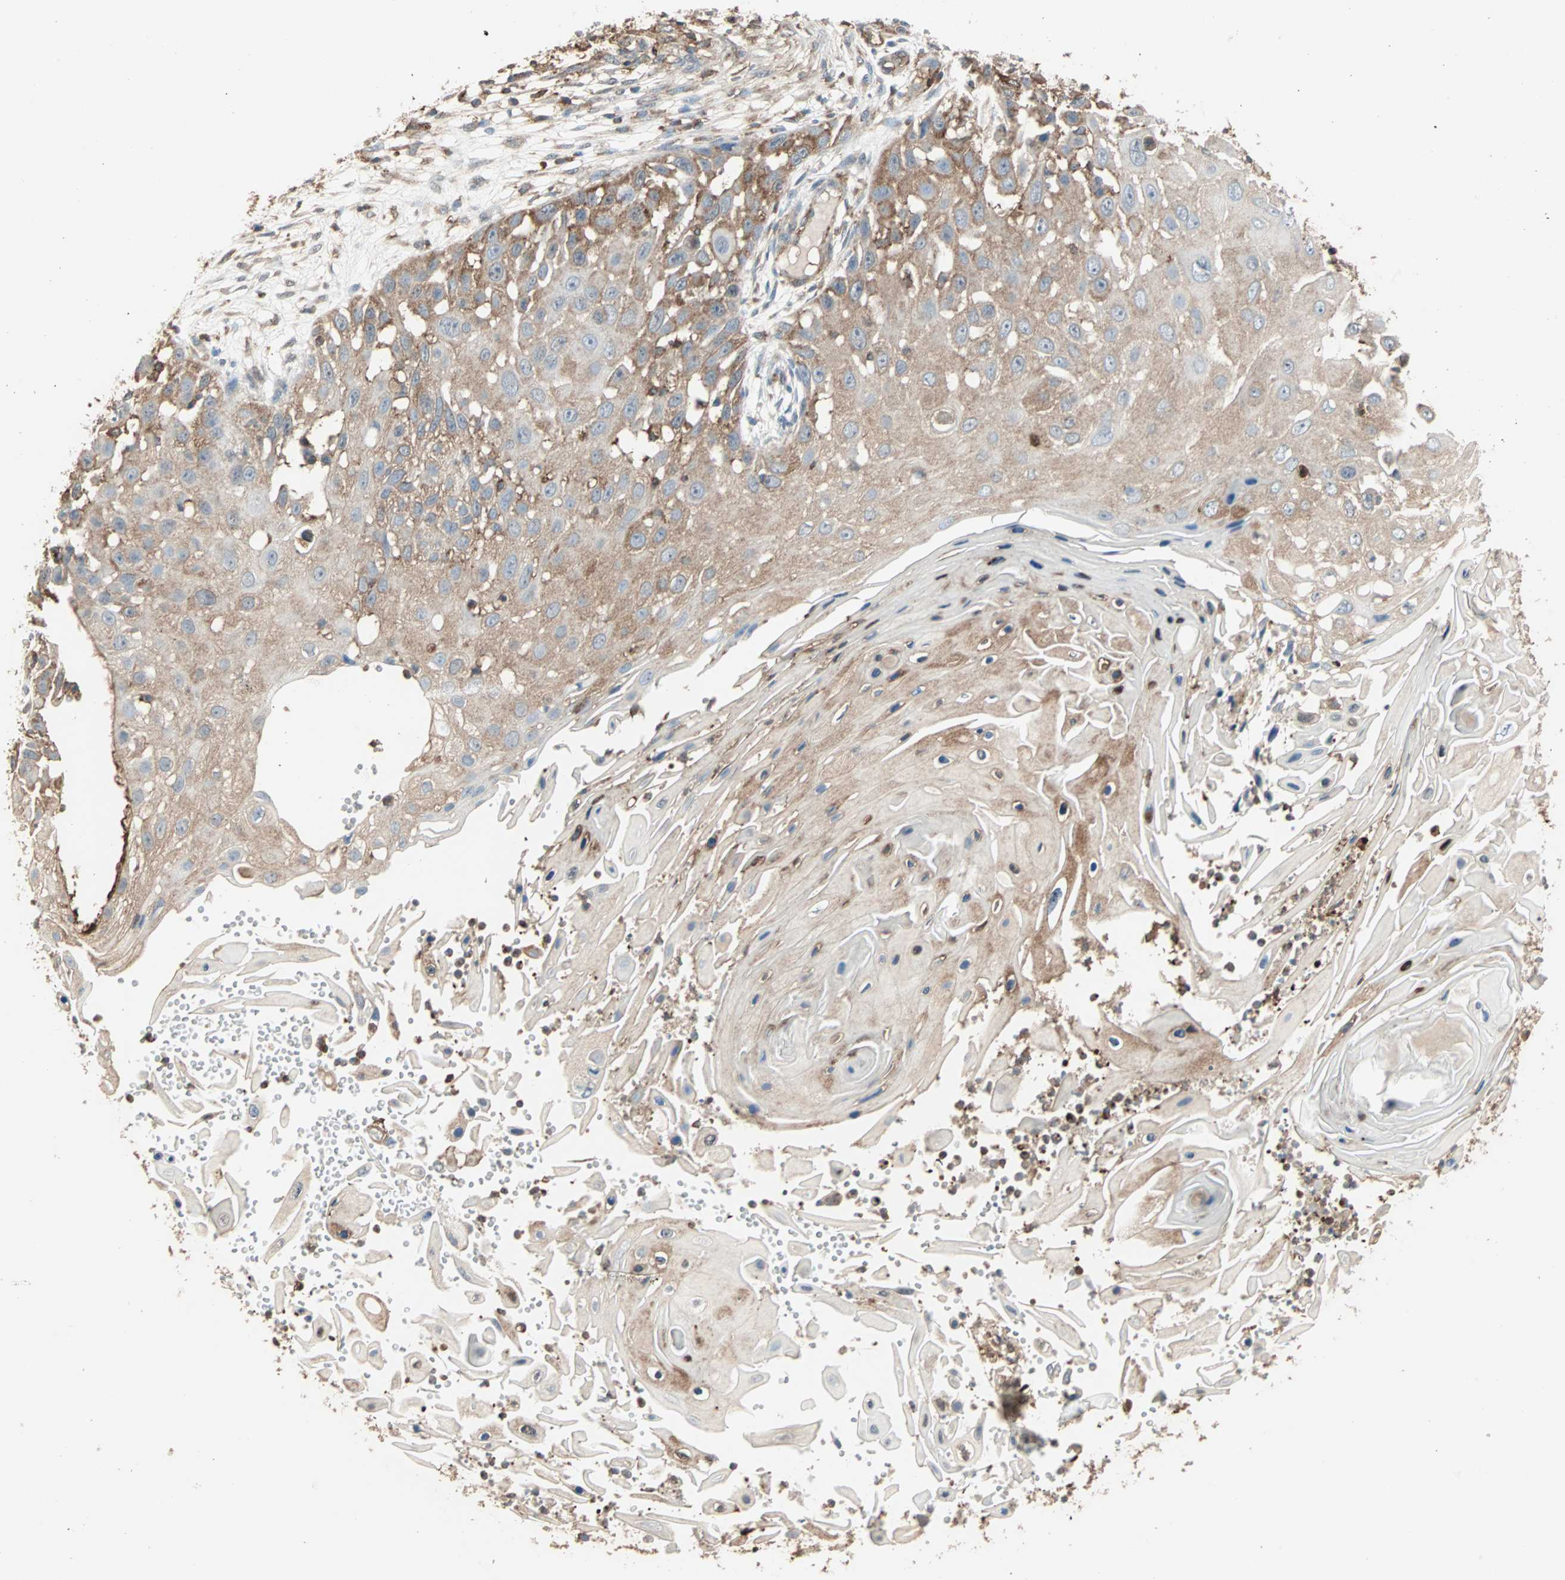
{"staining": {"intensity": "moderate", "quantity": ">75%", "location": "cytoplasmic/membranous"}, "tissue": "skin cancer", "cell_type": "Tumor cells", "image_type": "cancer", "snomed": [{"axis": "morphology", "description": "Squamous cell carcinoma, NOS"}, {"axis": "topography", "description": "Skin"}], "caption": "Immunohistochemical staining of skin cancer (squamous cell carcinoma) exhibits moderate cytoplasmic/membranous protein staining in approximately >75% of tumor cells. (IHC, brightfield microscopy, high magnification).", "gene": "MMP3", "patient": {"sex": "female", "age": 44}}